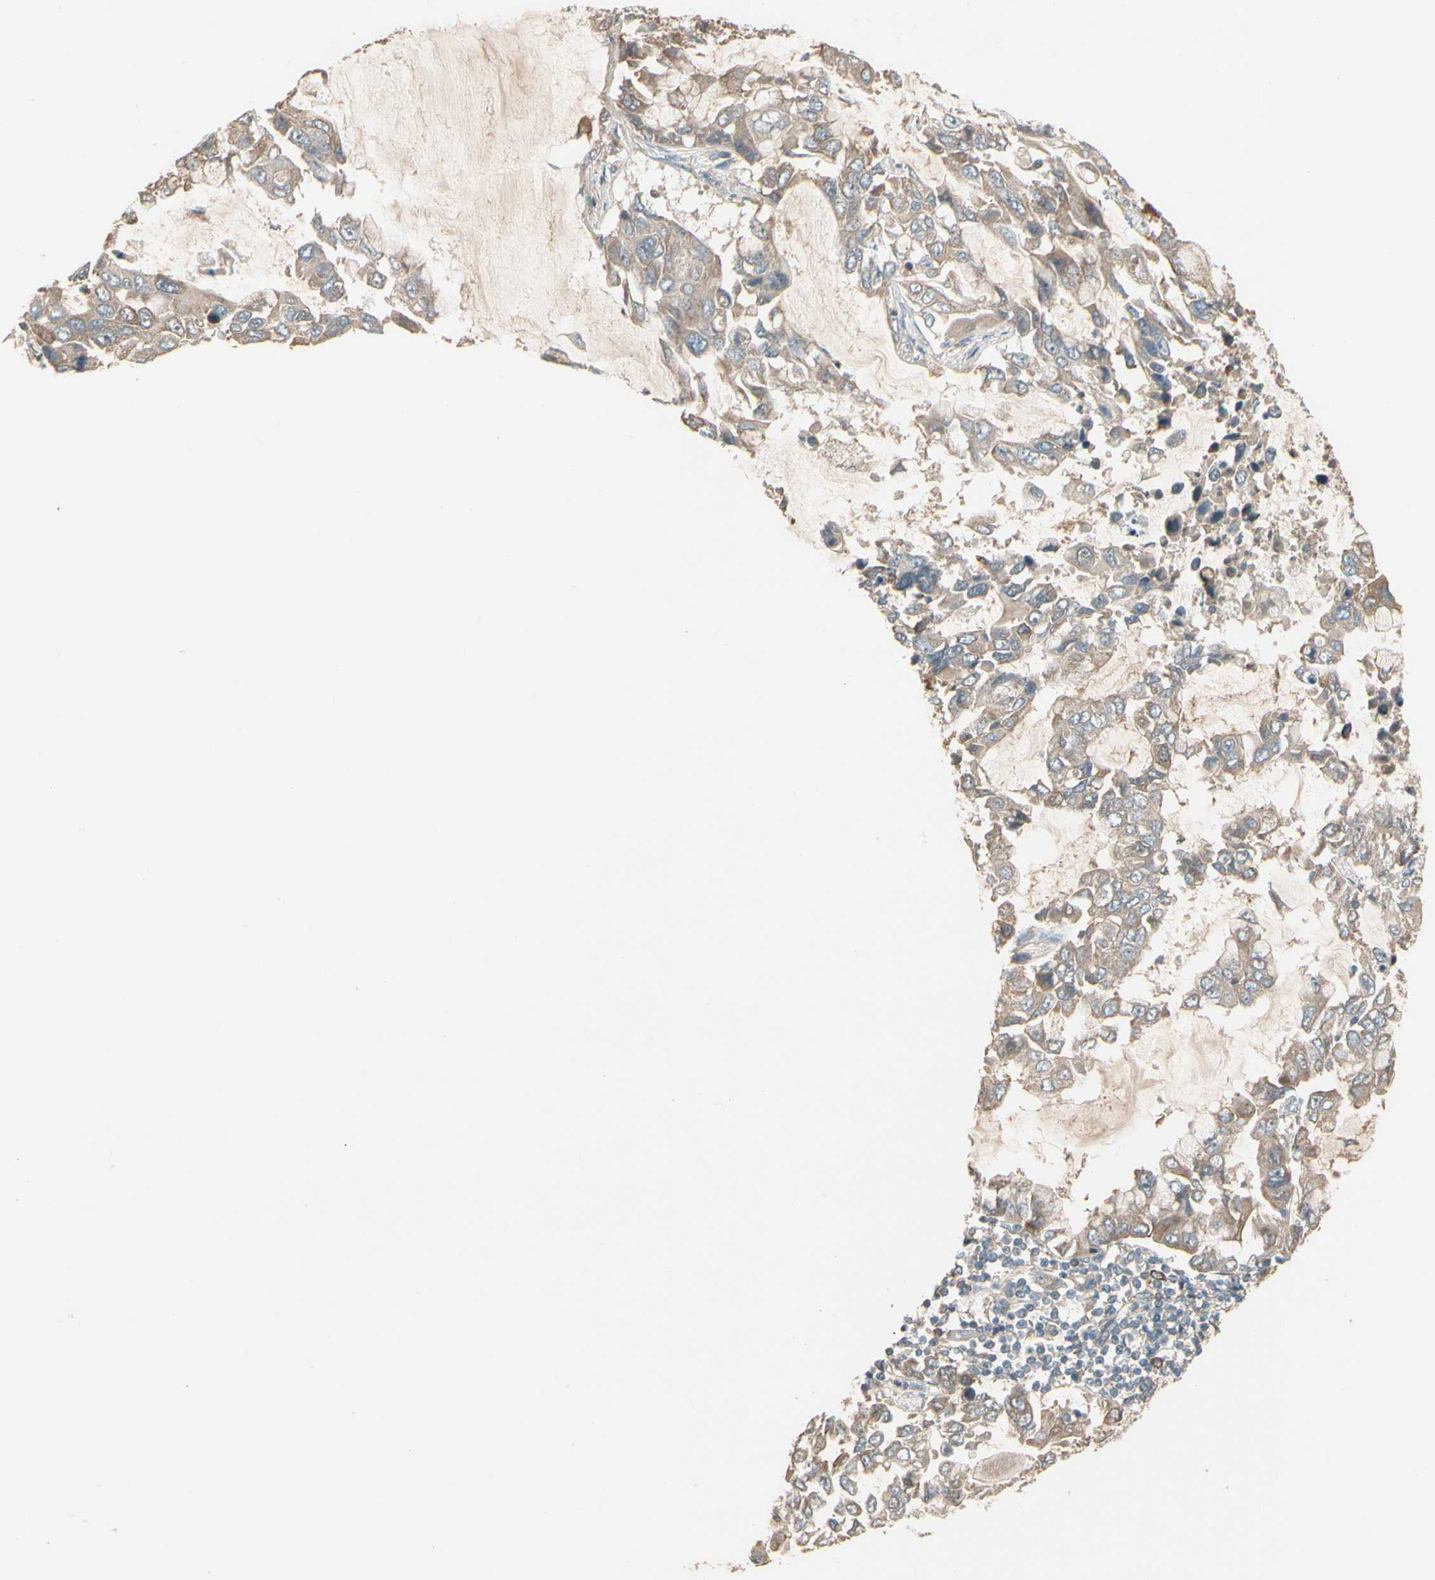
{"staining": {"intensity": "weak", "quantity": ">75%", "location": "cytoplasmic/membranous"}, "tissue": "lung cancer", "cell_type": "Tumor cells", "image_type": "cancer", "snomed": [{"axis": "morphology", "description": "Adenocarcinoma, NOS"}, {"axis": "topography", "description": "Lung"}], "caption": "A high-resolution image shows immunohistochemistry staining of lung cancer (adenocarcinoma), which demonstrates weak cytoplasmic/membranous expression in approximately >75% of tumor cells.", "gene": "TNFRSF21", "patient": {"sex": "male", "age": 64}}